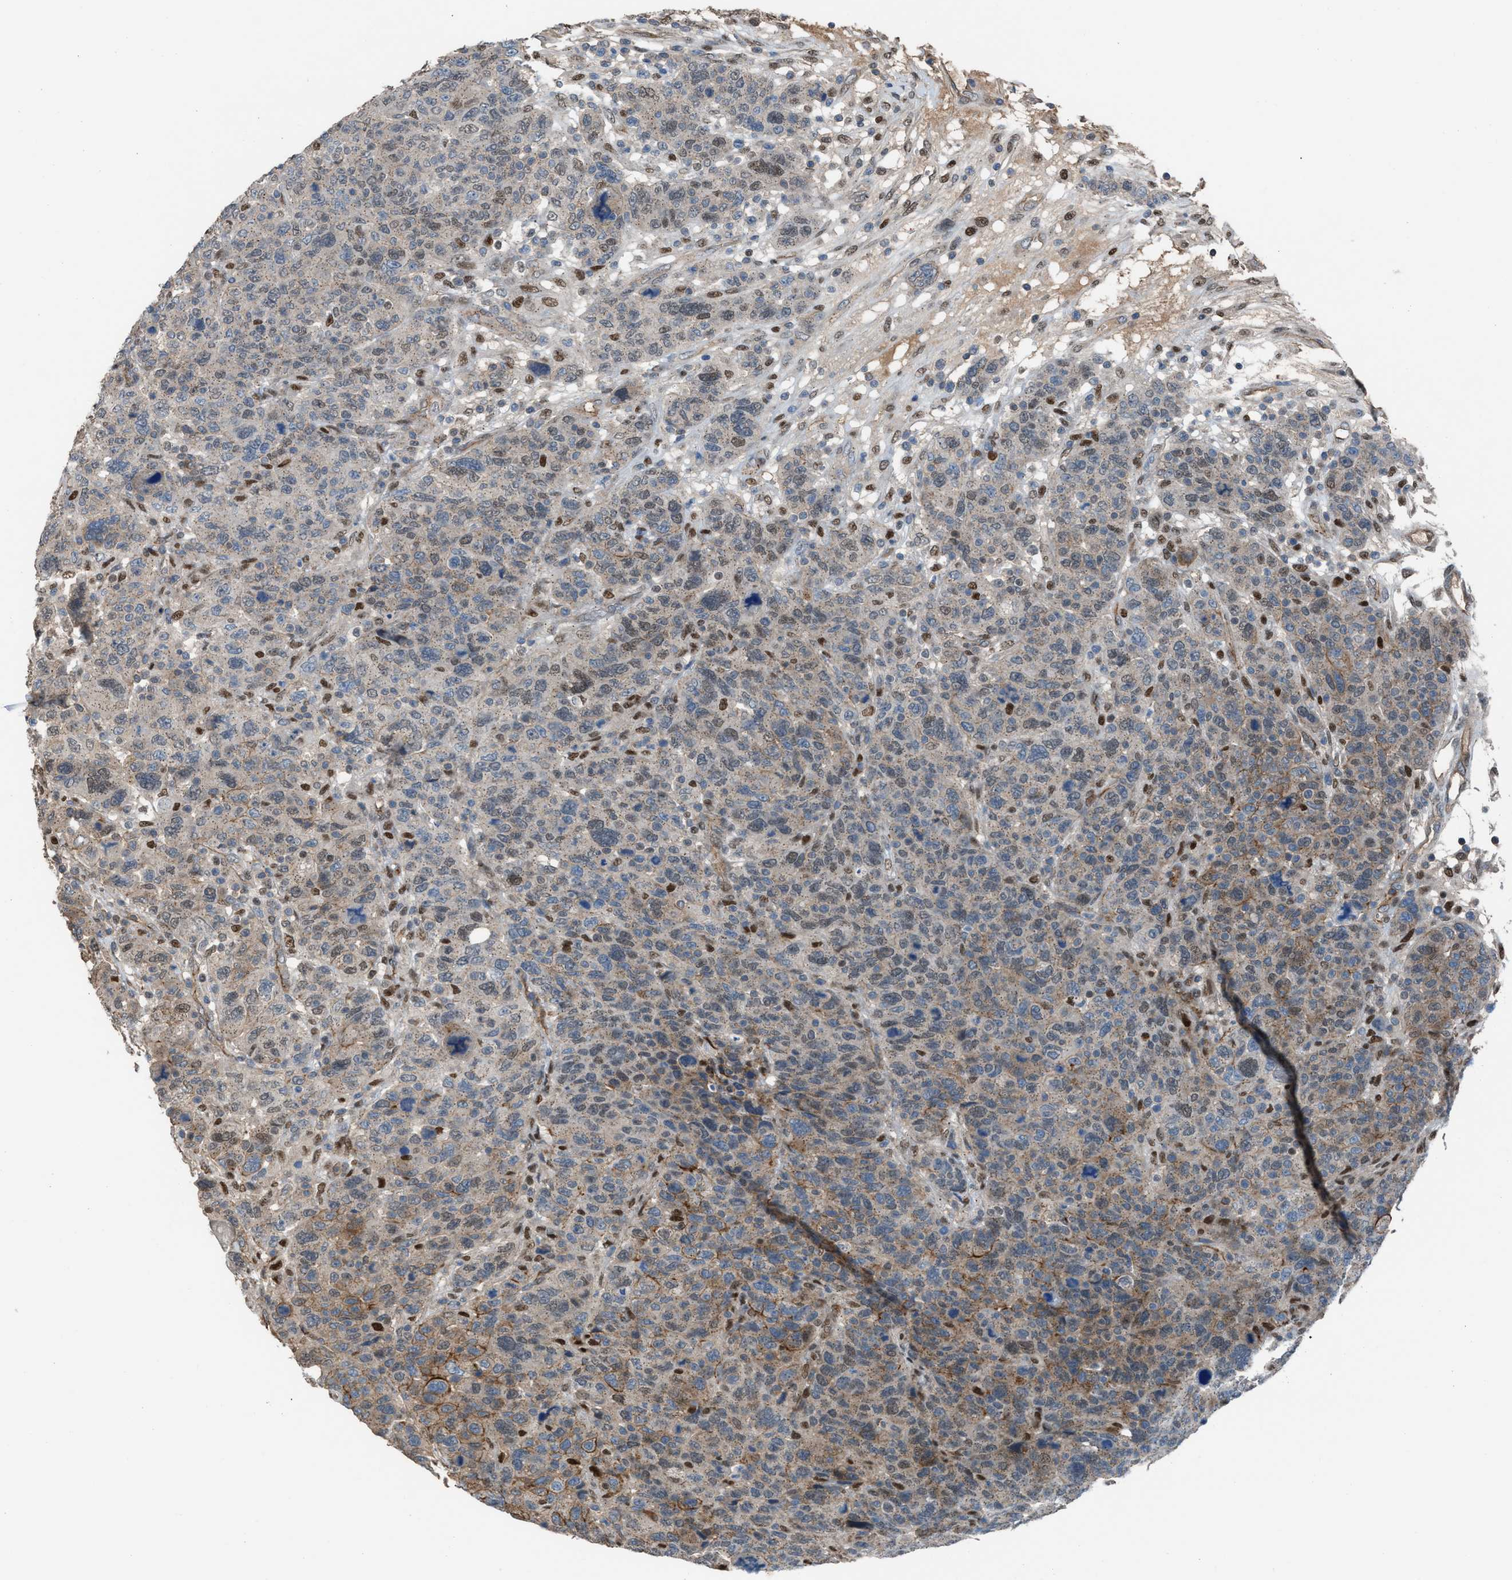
{"staining": {"intensity": "moderate", "quantity": "<25%", "location": "cytoplasmic/membranous,nuclear"}, "tissue": "breast cancer", "cell_type": "Tumor cells", "image_type": "cancer", "snomed": [{"axis": "morphology", "description": "Duct carcinoma"}, {"axis": "topography", "description": "Breast"}], "caption": "Protein expression analysis of human breast cancer (intraductal carcinoma) reveals moderate cytoplasmic/membranous and nuclear expression in about <25% of tumor cells. (Stains: DAB in brown, nuclei in blue, Microscopy: brightfield microscopy at high magnification).", "gene": "CRTC1", "patient": {"sex": "female", "age": 37}}